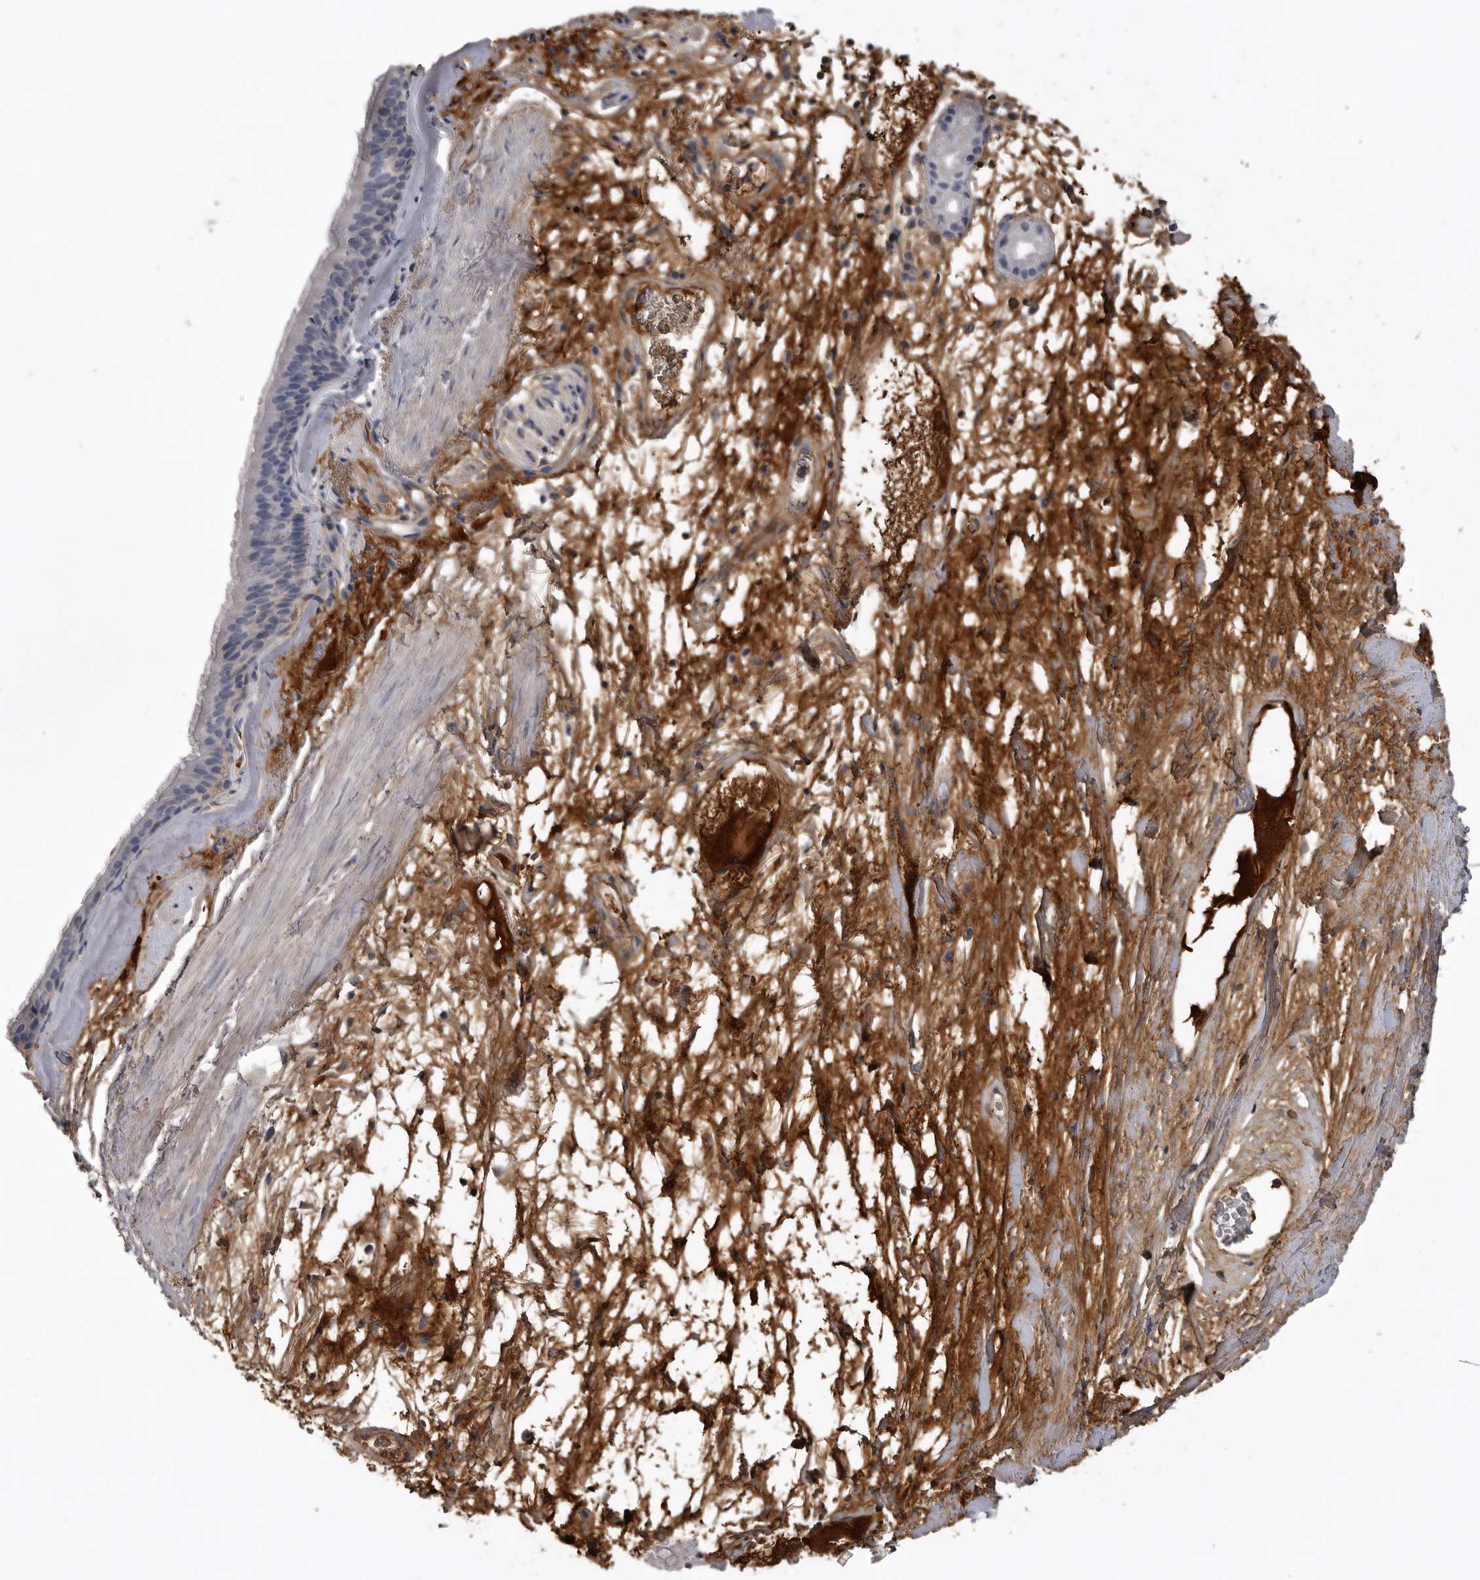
{"staining": {"intensity": "negative", "quantity": "none", "location": "none"}, "tissue": "bronchus", "cell_type": "Respiratory epithelial cells", "image_type": "normal", "snomed": [{"axis": "morphology", "description": "Normal tissue, NOS"}, {"axis": "topography", "description": "Cartilage tissue"}], "caption": "A histopathology image of human bronchus is negative for staining in respiratory epithelial cells. (DAB immunohistochemistry (IHC), high magnification).", "gene": "AHSG", "patient": {"sex": "female", "age": 63}}